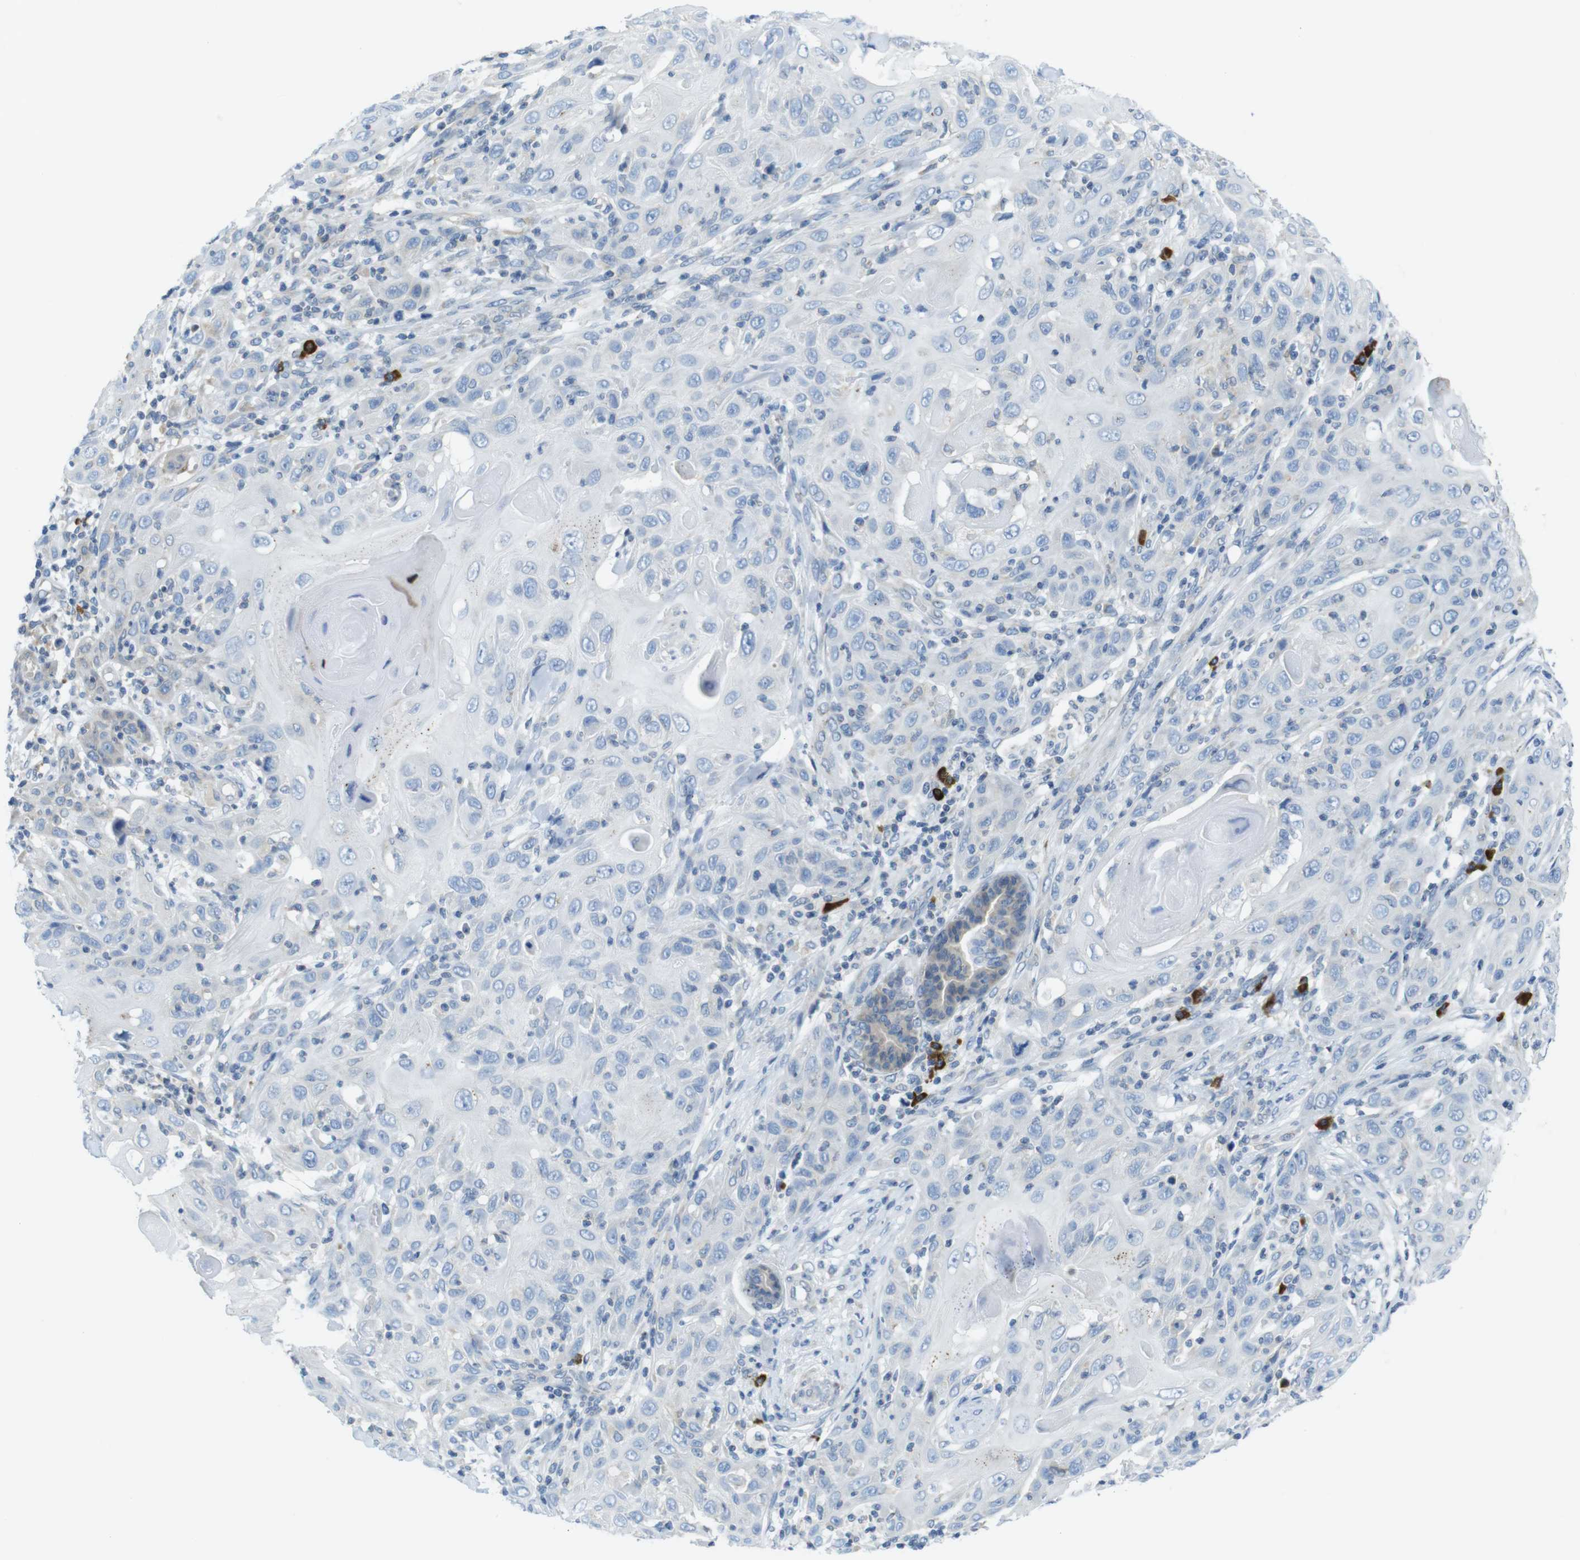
{"staining": {"intensity": "weak", "quantity": "<25%", "location": "cytoplasmic/membranous"}, "tissue": "skin cancer", "cell_type": "Tumor cells", "image_type": "cancer", "snomed": [{"axis": "morphology", "description": "Squamous cell carcinoma, NOS"}, {"axis": "topography", "description": "Skin"}], "caption": "This is a histopathology image of IHC staining of skin squamous cell carcinoma, which shows no positivity in tumor cells.", "gene": "CLPTM1L", "patient": {"sex": "female", "age": 88}}